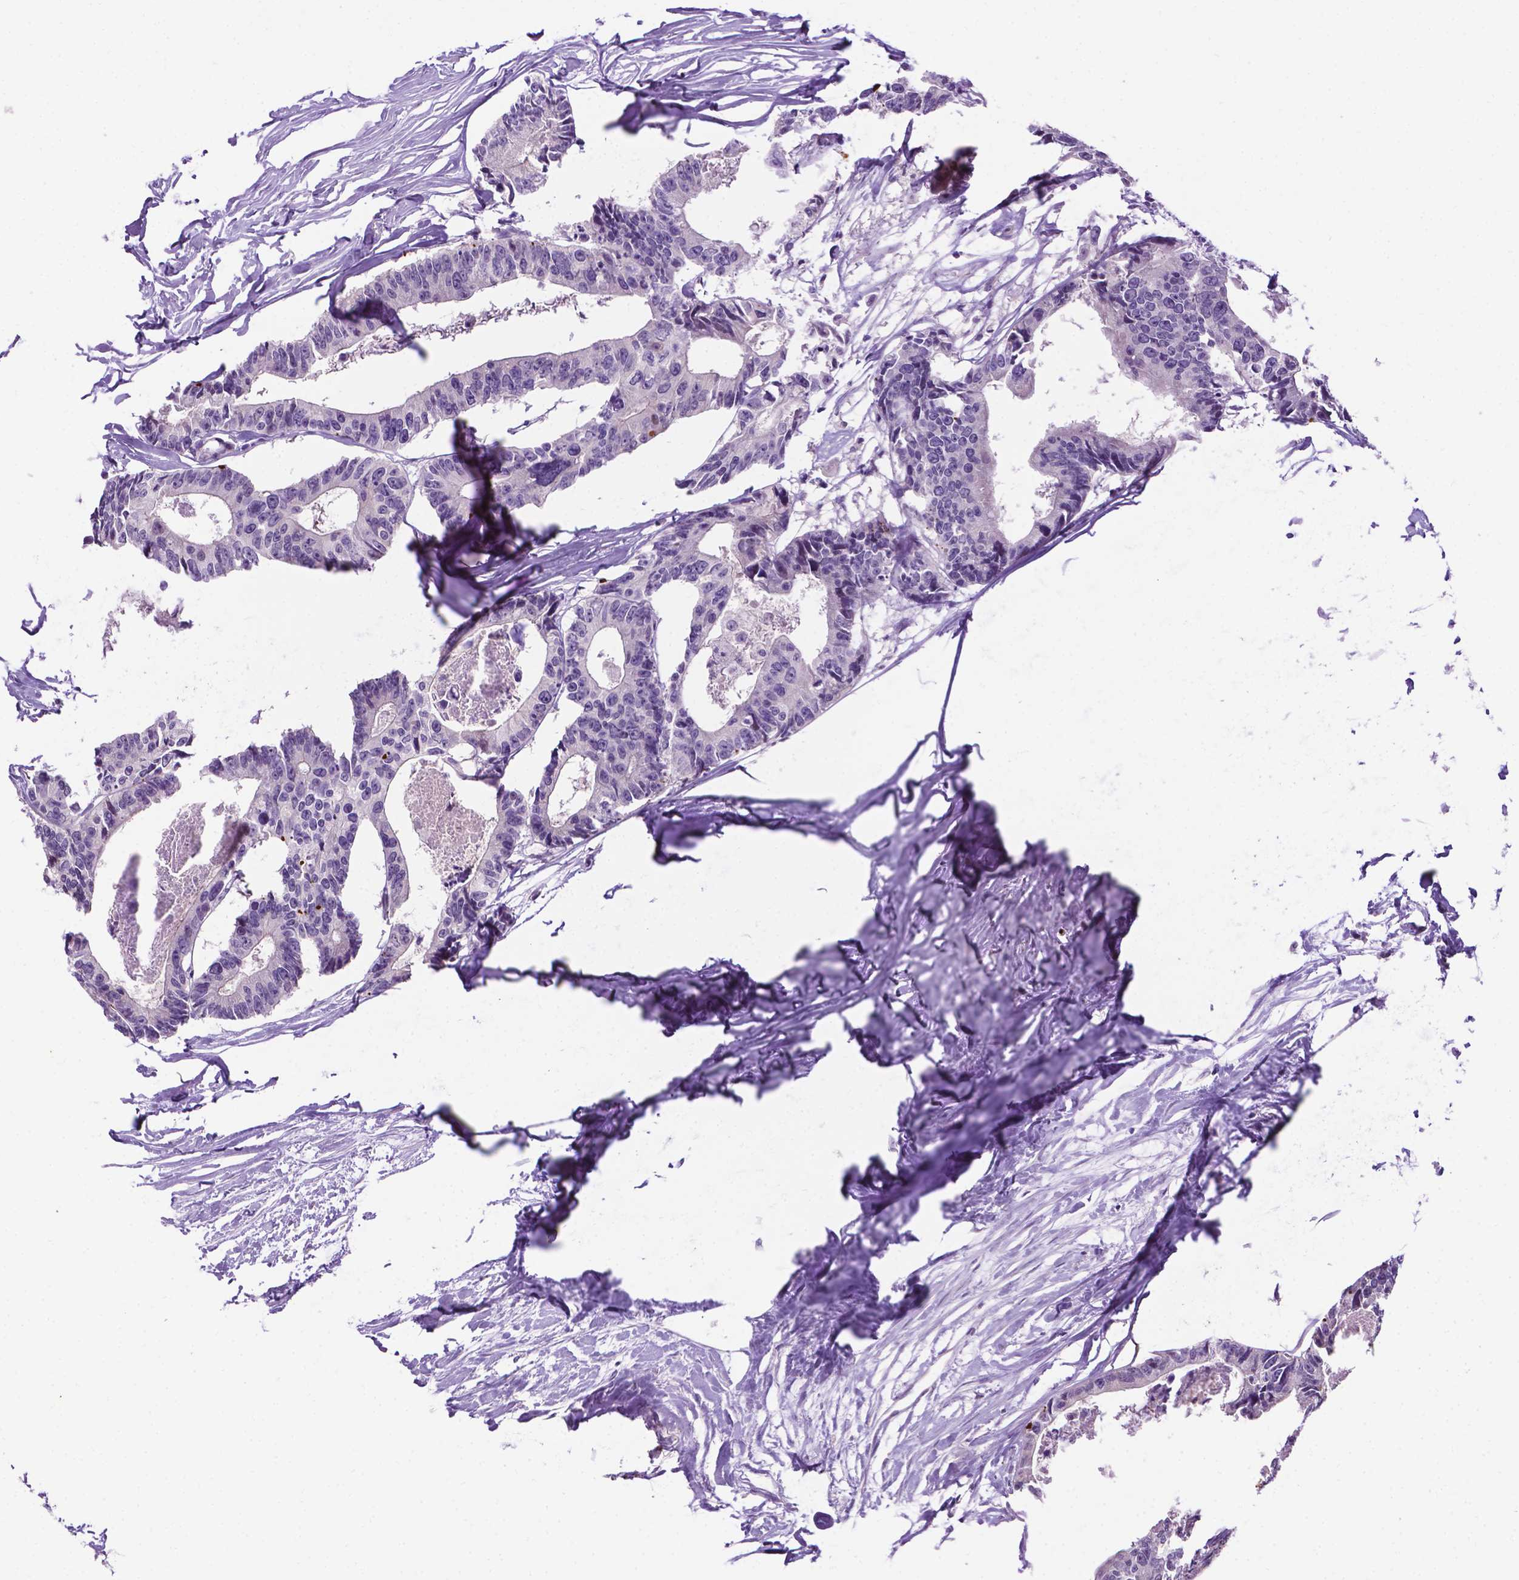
{"staining": {"intensity": "negative", "quantity": "none", "location": "none"}, "tissue": "colorectal cancer", "cell_type": "Tumor cells", "image_type": "cancer", "snomed": [{"axis": "morphology", "description": "Adenocarcinoma, NOS"}, {"axis": "topography", "description": "Rectum"}], "caption": "Immunohistochemistry of human colorectal cancer reveals no expression in tumor cells.", "gene": "MMP27", "patient": {"sex": "male", "age": 57}}